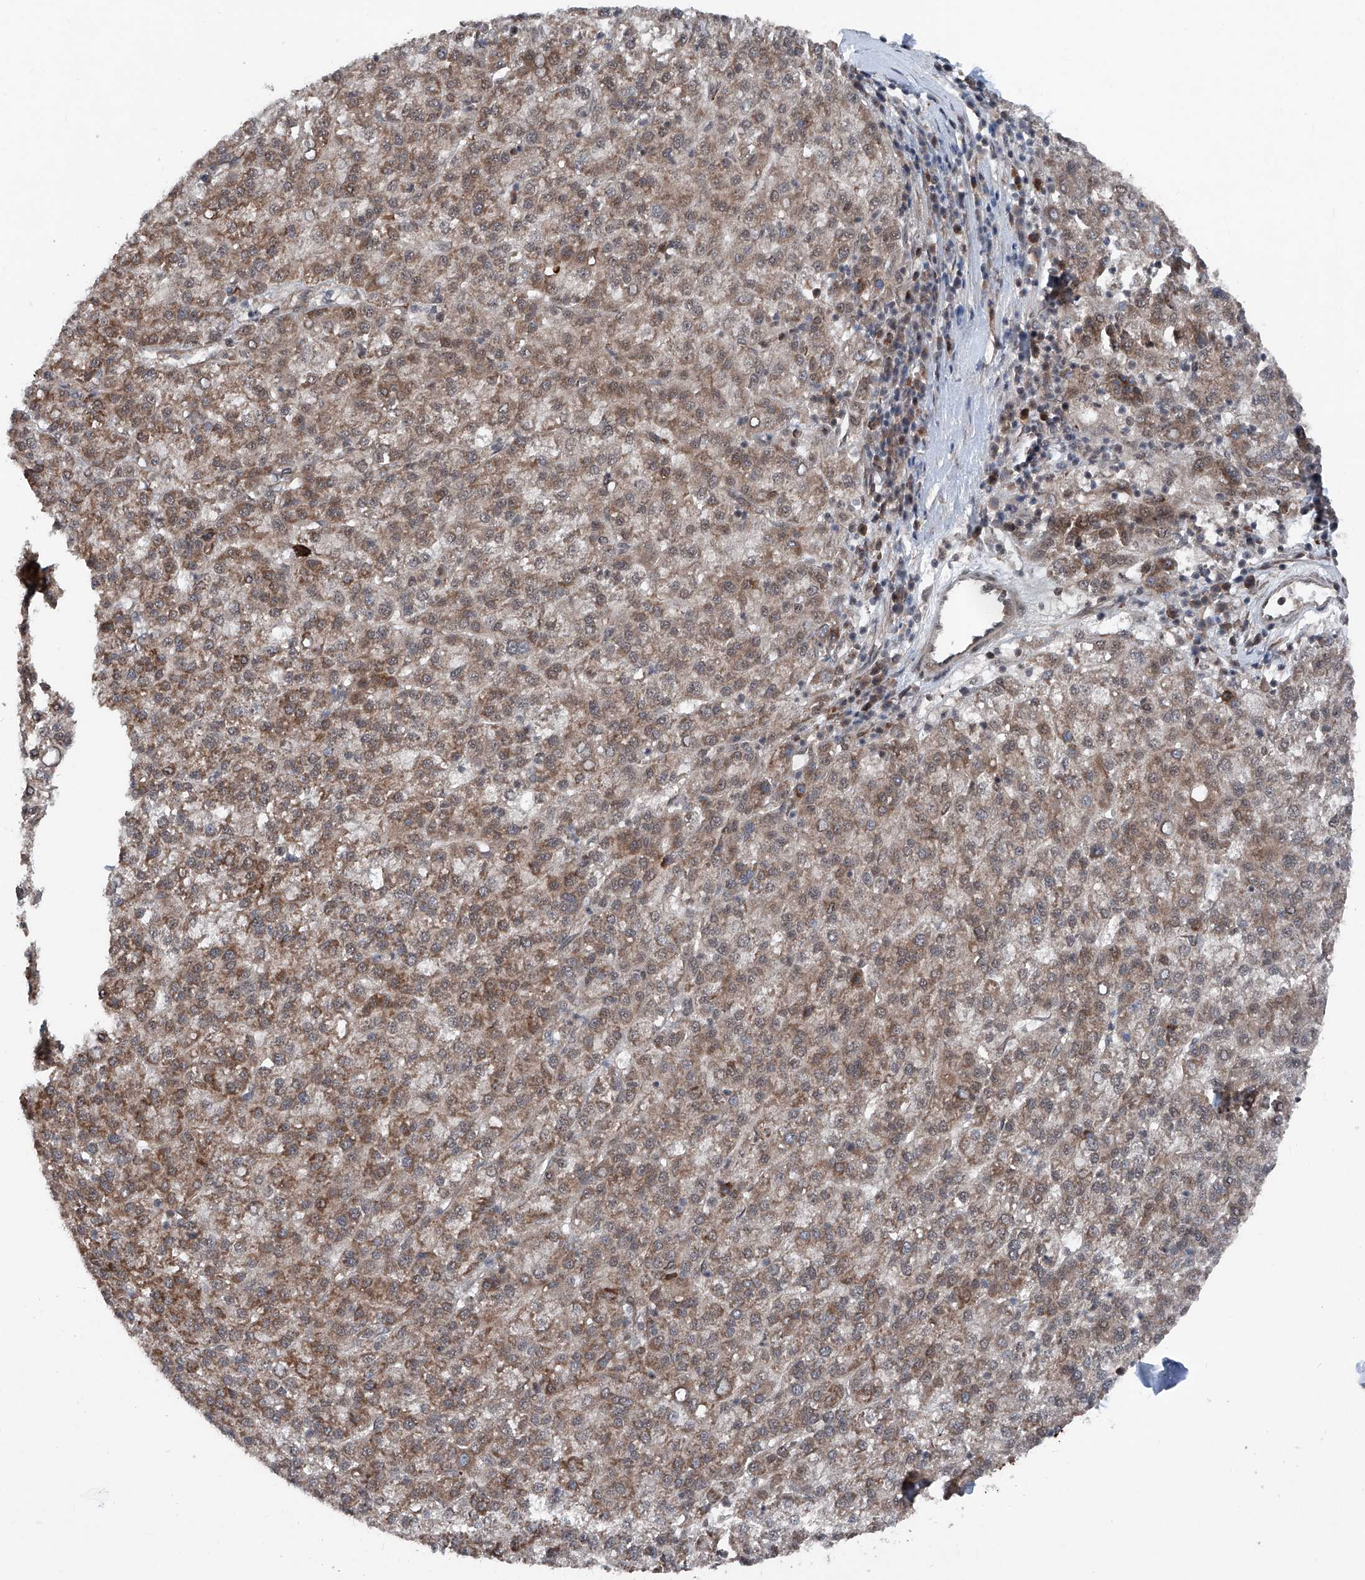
{"staining": {"intensity": "moderate", "quantity": ">75%", "location": "cytoplasmic/membranous"}, "tissue": "liver cancer", "cell_type": "Tumor cells", "image_type": "cancer", "snomed": [{"axis": "morphology", "description": "Carcinoma, Hepatocellular, NOS"}, {"axis": "topography", "description": "Liver"}], "caption": "Moderate cytoplasmic/membranous staining is present in approximately >75% of tumor cells in liver hepatocellular carcinoma.", "gene": "COA7", "patient": {"sex": "female", "age": 58}}